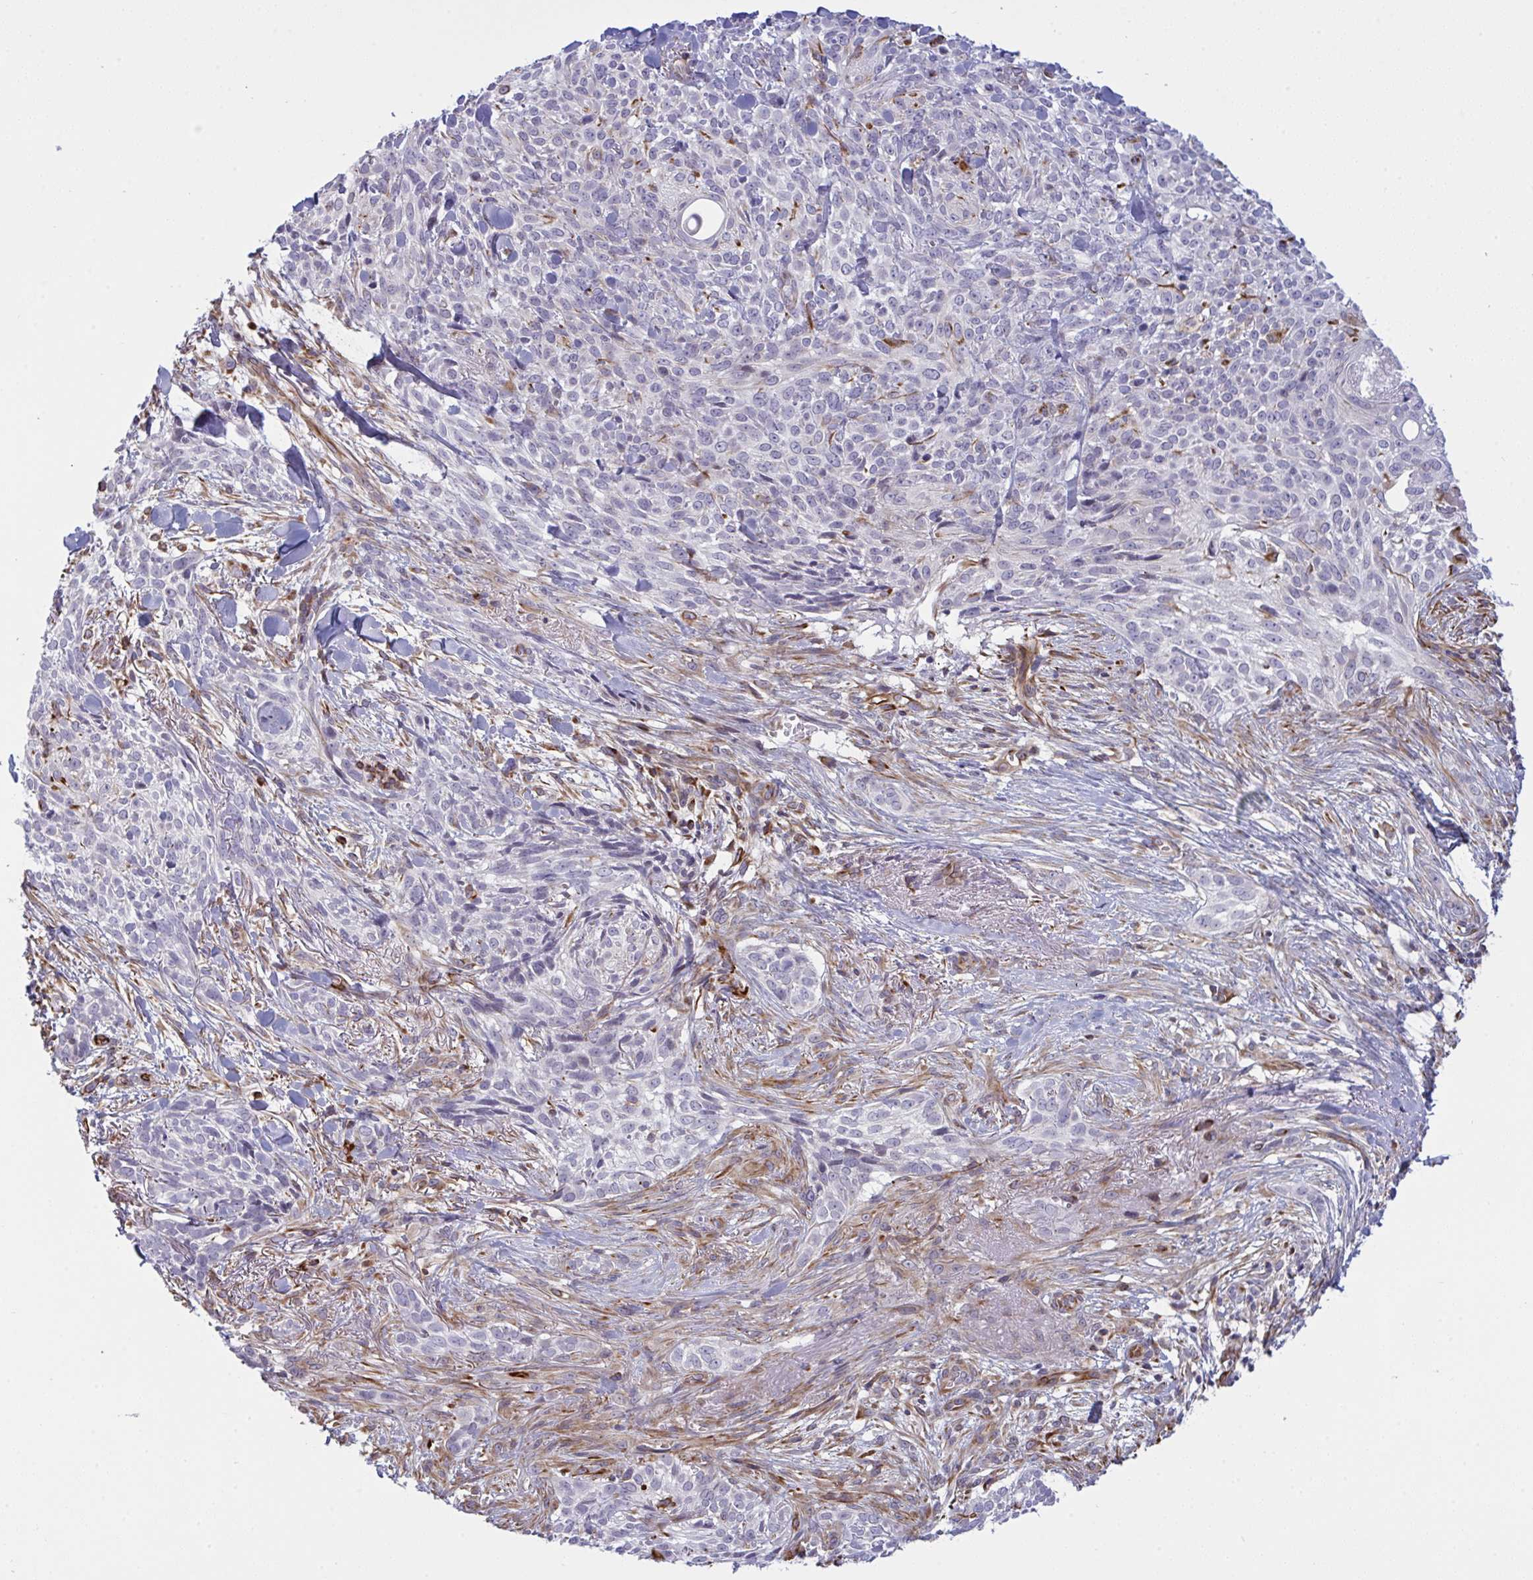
{"staining": {"intensity": "negative", "quantity": "none", "location": "none"}, "tissue": "skin cancer", "cell_type": "Tumor cells", "image_type": "cancer", "snomed": [{"axis": "morphology", "description": "Basal cell carcinoma"}, {"axis": "topography", "description": "Skin"}, {"axis": "topography", "description": "Skin of face"}], "caption": "Image shows no protein staining in tumor cells of skin basal cell carcinoma tissue. Brightfield microscopy of IHC stained with DAB (3,3'-diaminobenzidine) (brown) and hematoxylin (blue), captured at high magnification.", "gene": "DCBLD1", "patient": {"sex": "female", "age": 90}}